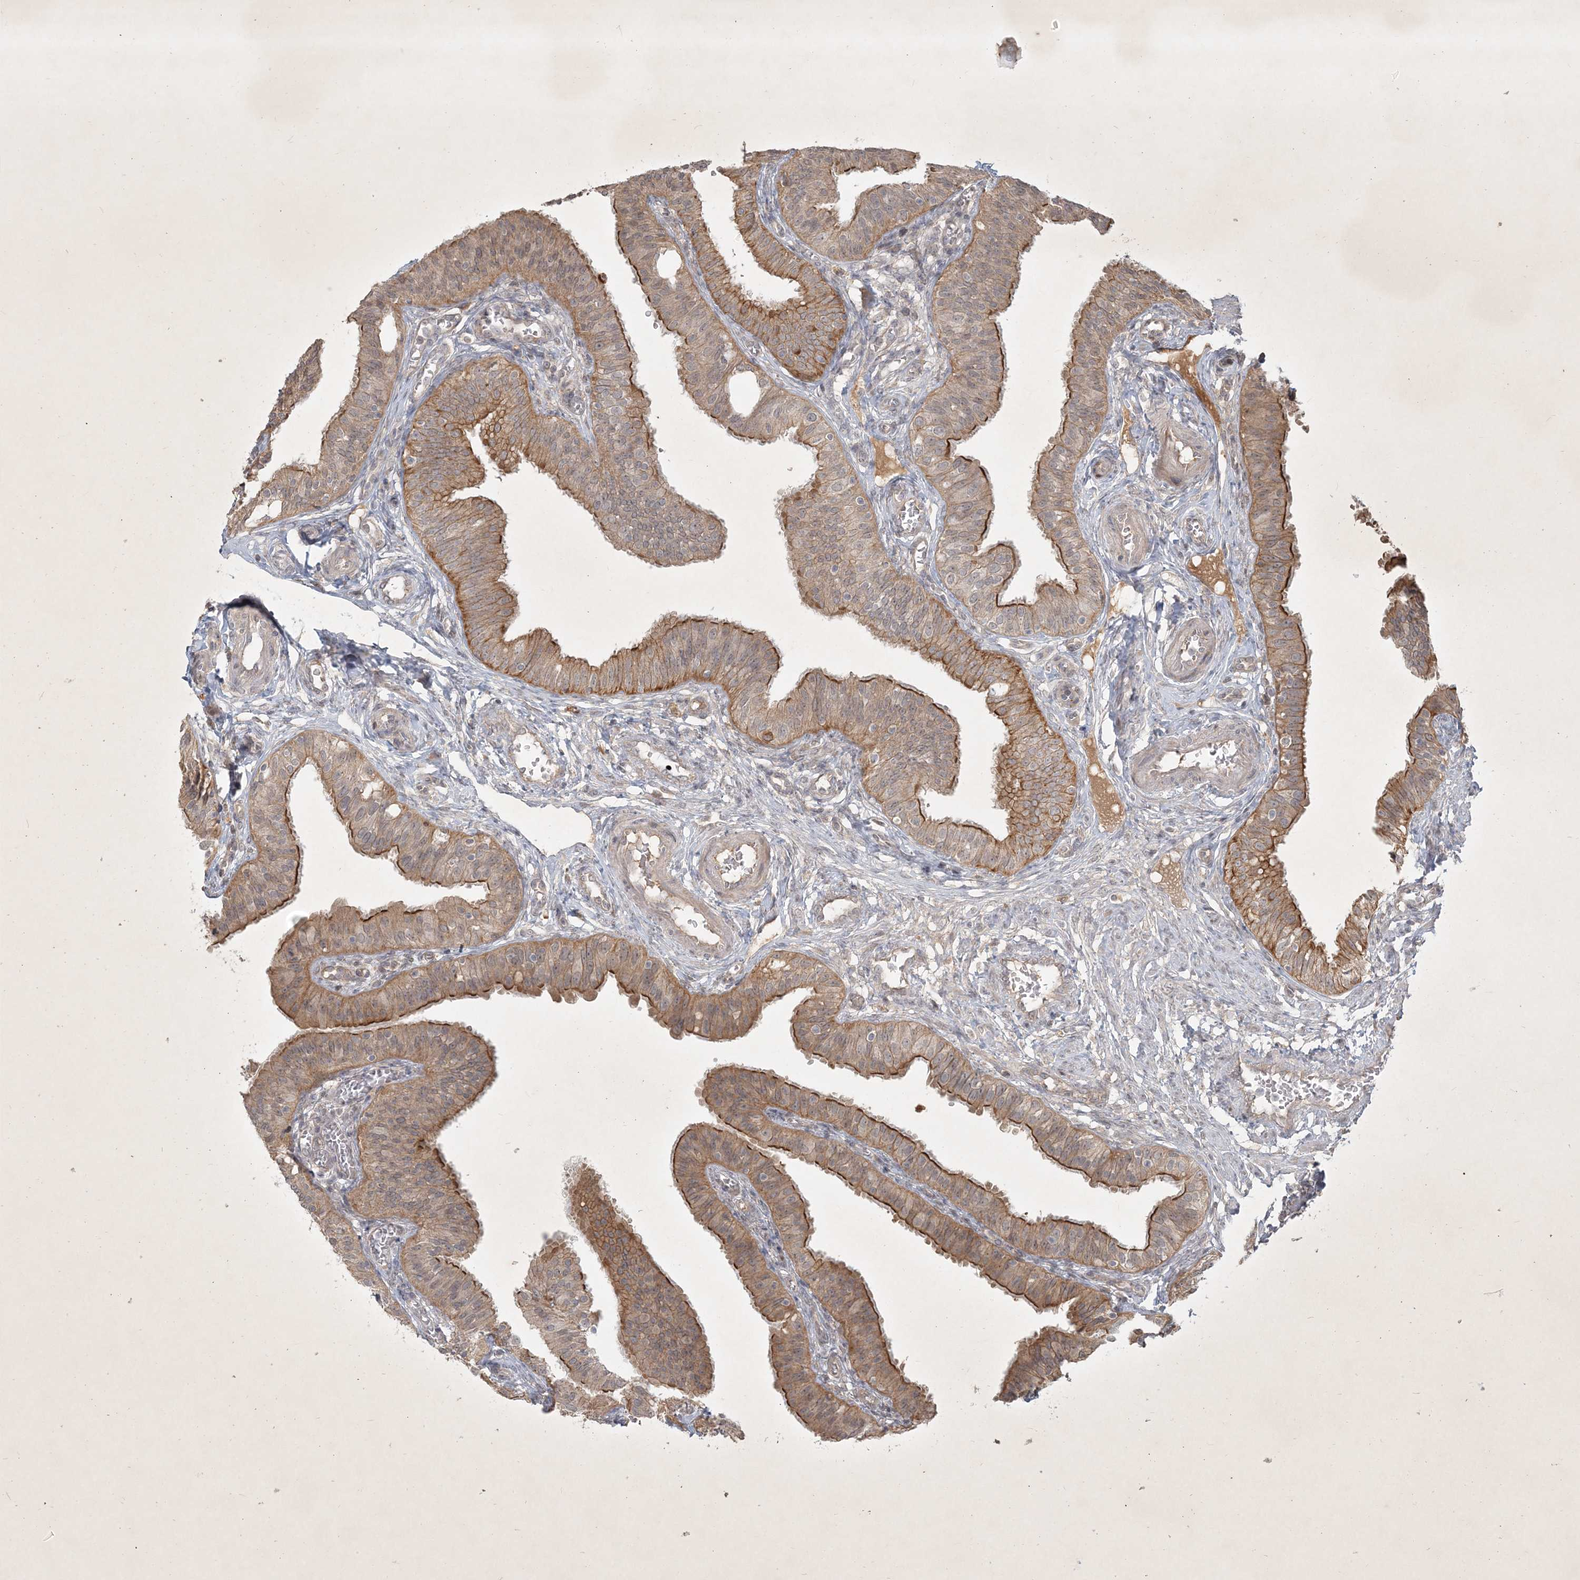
{"staining": {"intensity": "moderate", "quantity": ">75%", "location": "cytoplasmic/membranous"}, "tissue": "fallopian tube", "cell_type": "Glandular cells", "image_type": "normal", "snomed": [{"axis": "morphology", "description": "Normal tissue, NOS"}, {"axis": "topography", "description": "Fallopian tube"}, {"axis": "topography", "description": "Ovary"}], "caption": "Protein analysis of benign fallopian tube demonstrates moderate cytoplasmic/membranous staining in about >75% of glandular cells.", "gene": "BOD1L2", "patient": {"sex": "female", "age": 42}}